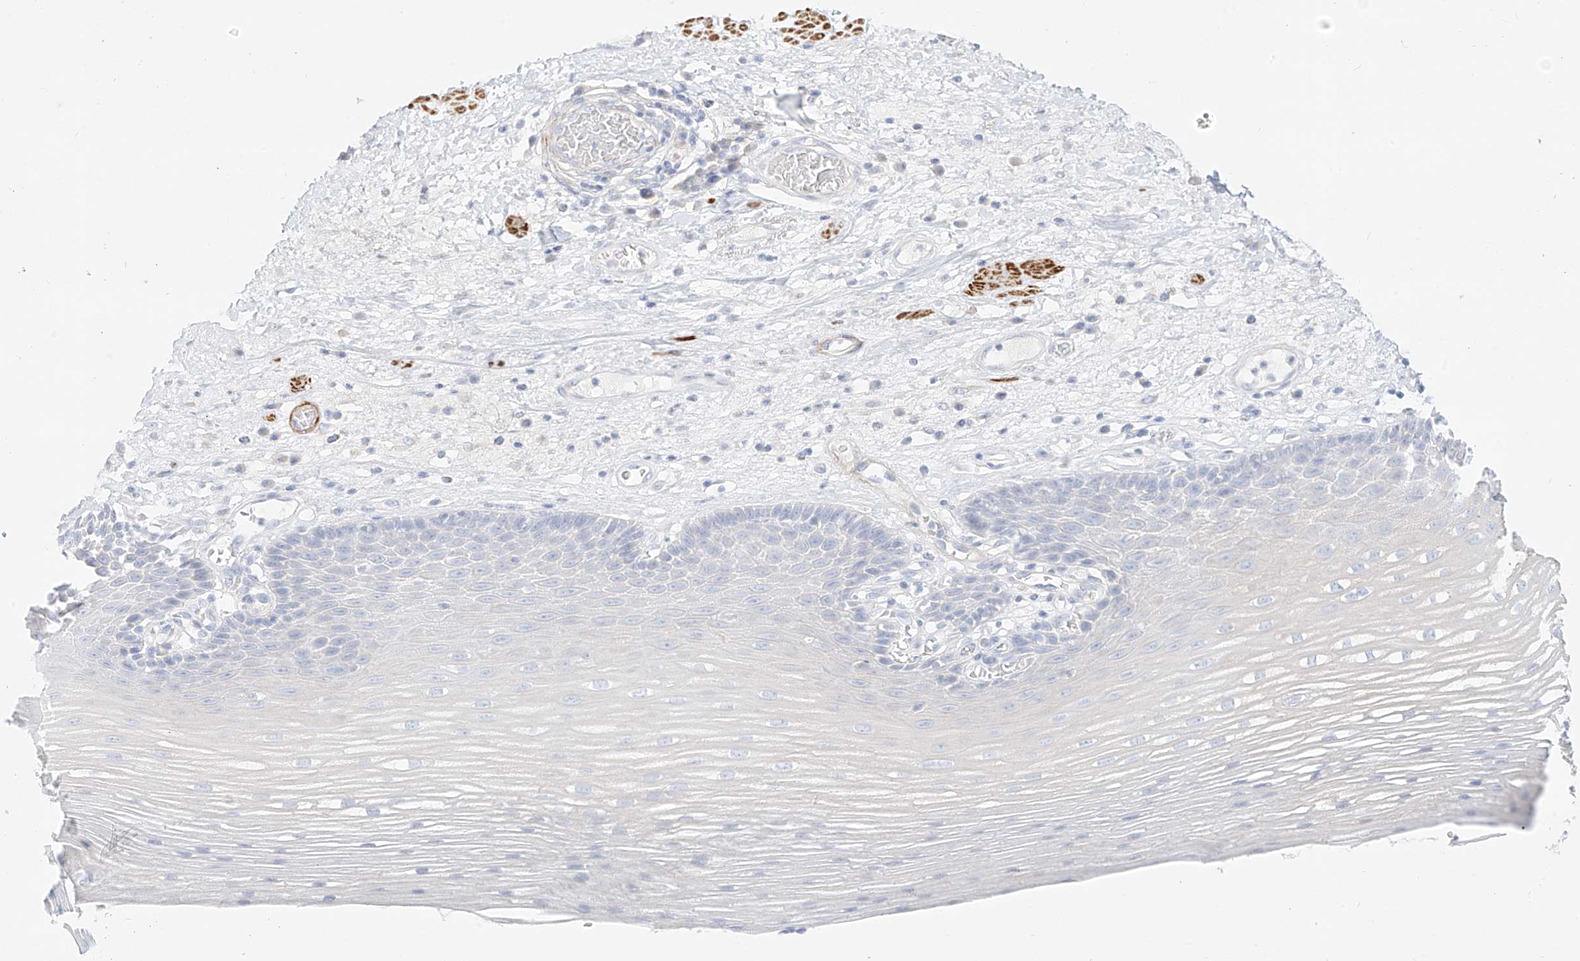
{"staining": {"intensity": "negative", "quantity": "none", "location": "none"}, "tissue": "esophagus", "cell_type": "Squamous epithelial cells", "image_type": "normal", "snomed": [{"axis": "morphology", "description": "Normal tissue, NOS"}, {"axis": "topography", "description": "Esophagus"}], "caption": "A high-resolution micrograph shows immunohistochemistry (IHC) staining of unremarkable esophagus, which reveals no significant expression in squamous epithelial cells.", "gene": "ST3GAL5", "patient": {"sex": "male", "age": 62}}